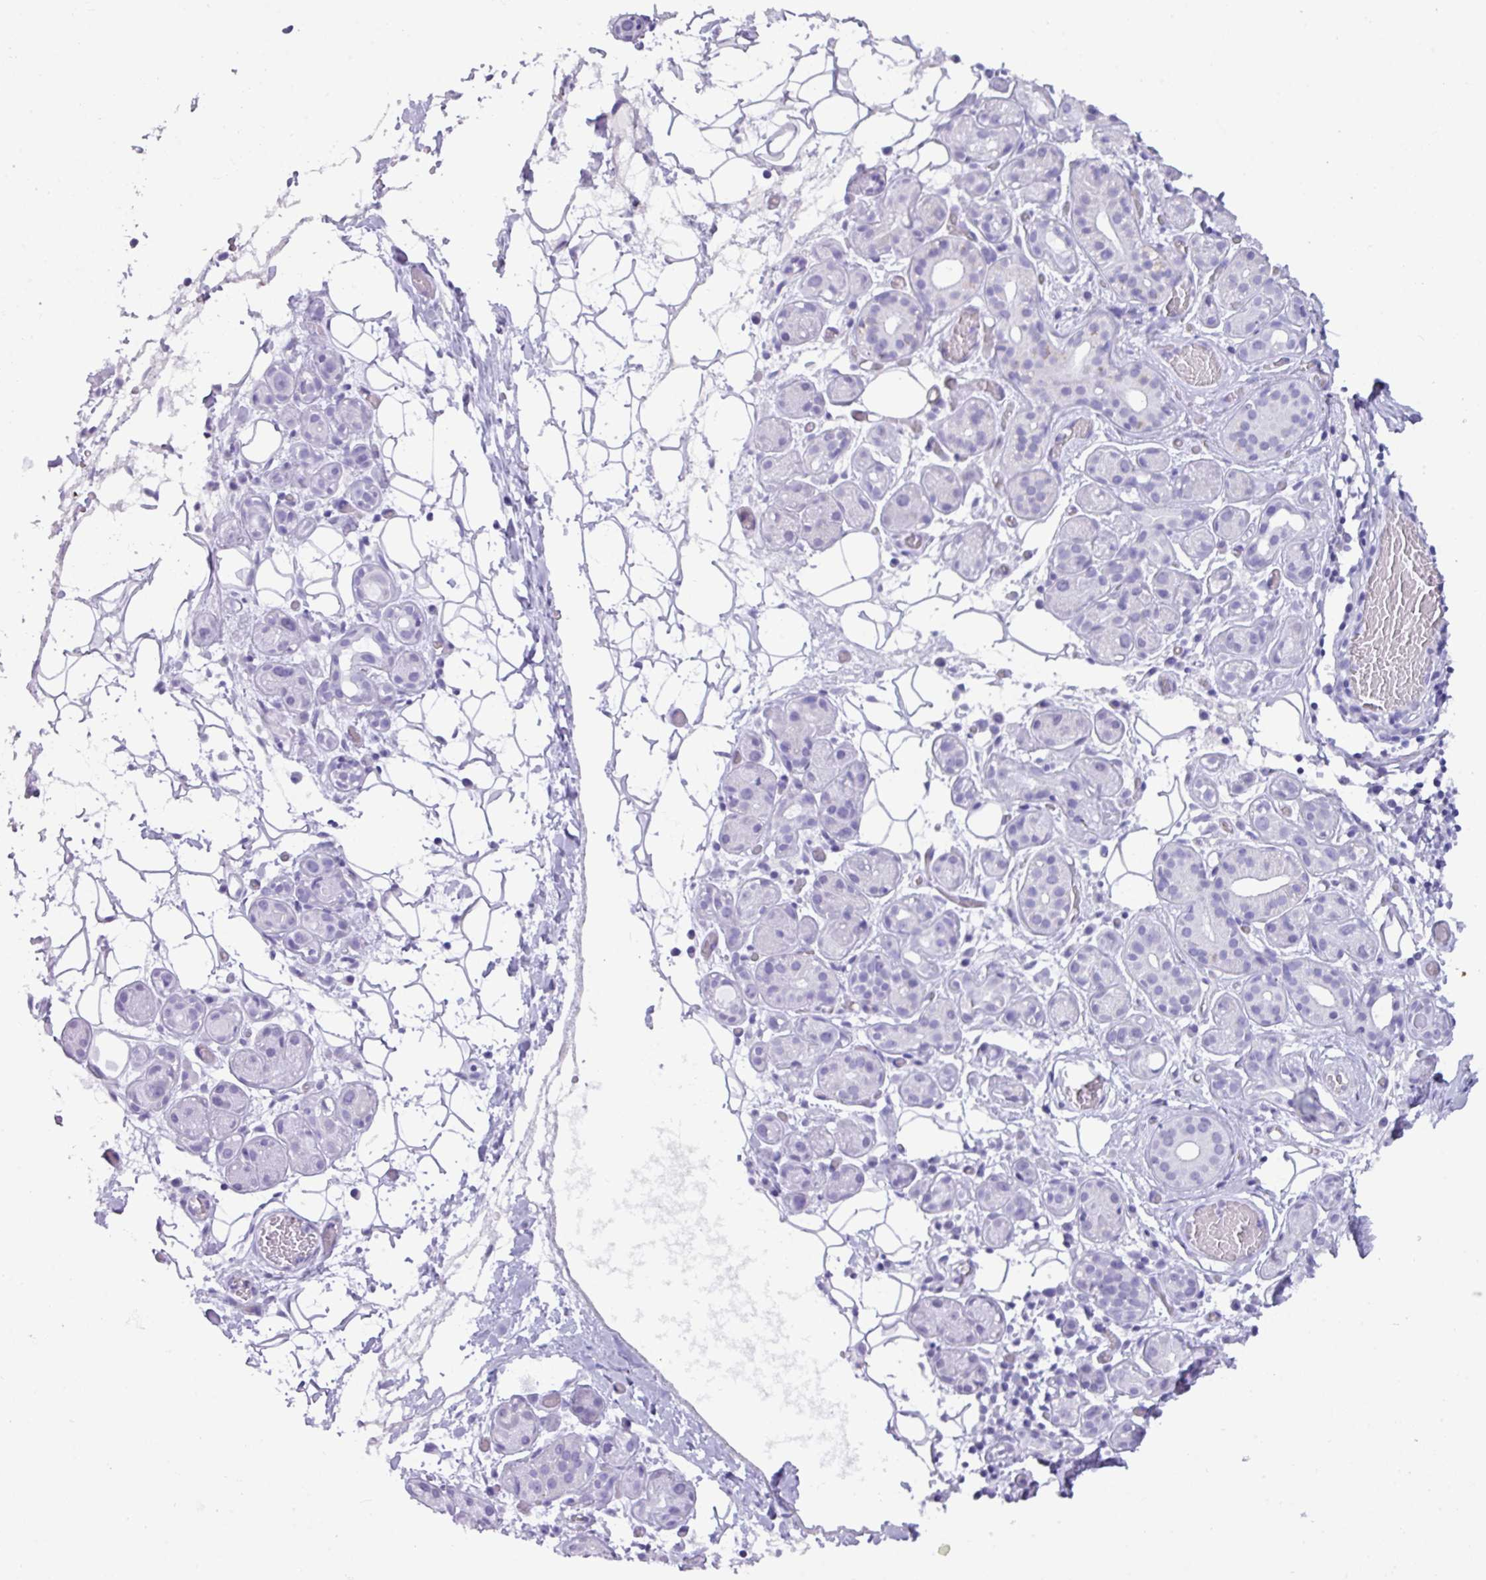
{"staining": {"intensity": "negative", "quantity": "none", "location": "none"}, "tissue": "salivary gland", "cell_type": "Glandular cells", "image_type": "normal", "snomed": [{"axis": "morphology", "description": "Normal tissue, NOS"}, {"axis": "topography", "description": "Salivary gland"}], "caption": "Glandular cells show no significant positivity in unremarkable salivary gland. (DAB (3,3'-diaminobenzidine) immunohistochemistry (IHC), high magnification).", "gene": "ZNF524", "patient": {"sex": "male", "age": 82}}